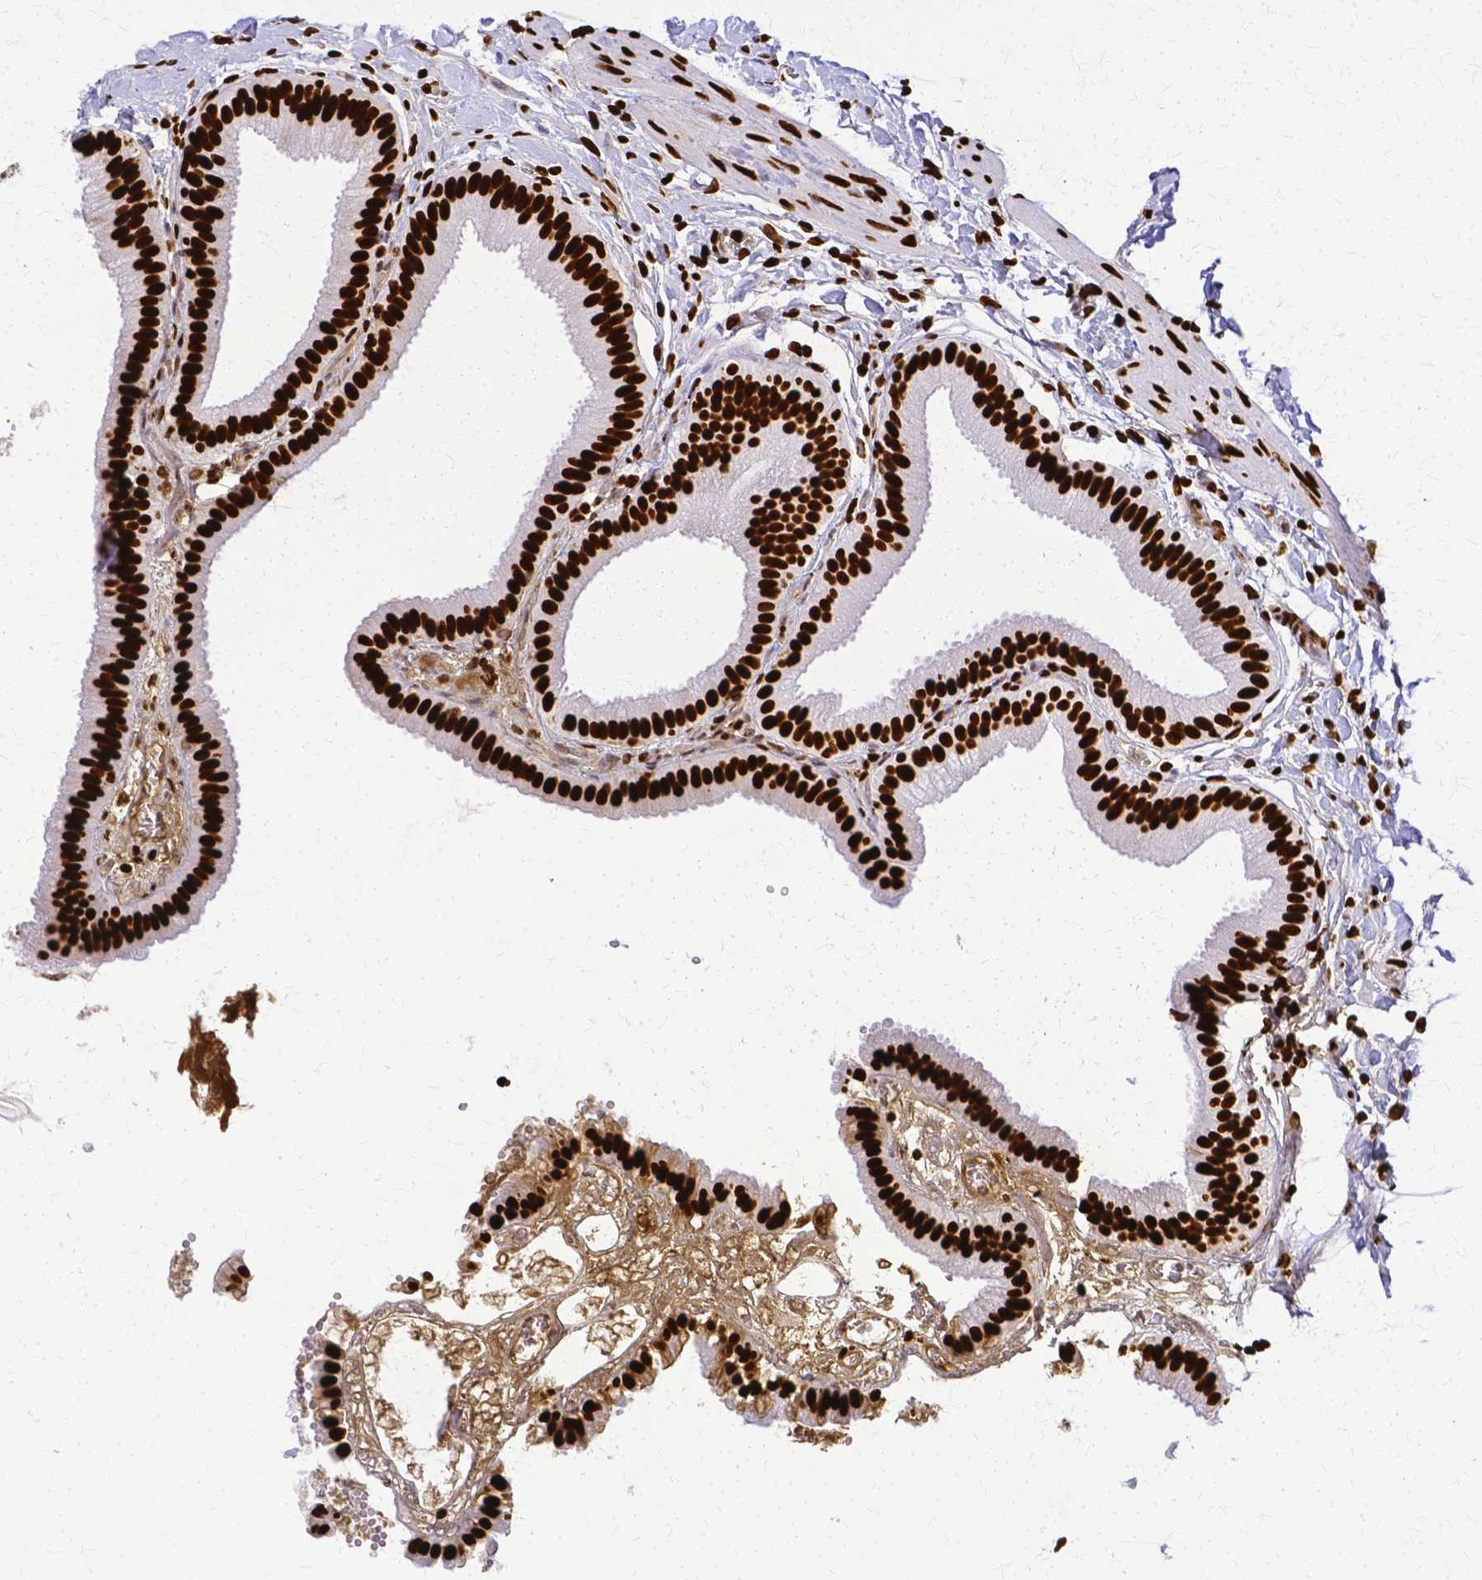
{"staining": {"intensity": "strong", "quantity": ">75%", "location": "nuclear"}, "tissue": "gallbladder", "cell_type": "Glandular cells", "image_type": "normal", "snomed": [{"axis": "morphology", "description": "Normal tissue, NOS"}, {"axis": "topography", "description": "Gallbladder"}], "caption": "Immunohistochemical staining of benign gallbladder reveals strong nuclear protein positivity in approximately >75% of glandular cells.", "gene": "SFPQ", "patient": {"sex": "female", "age": 63}}